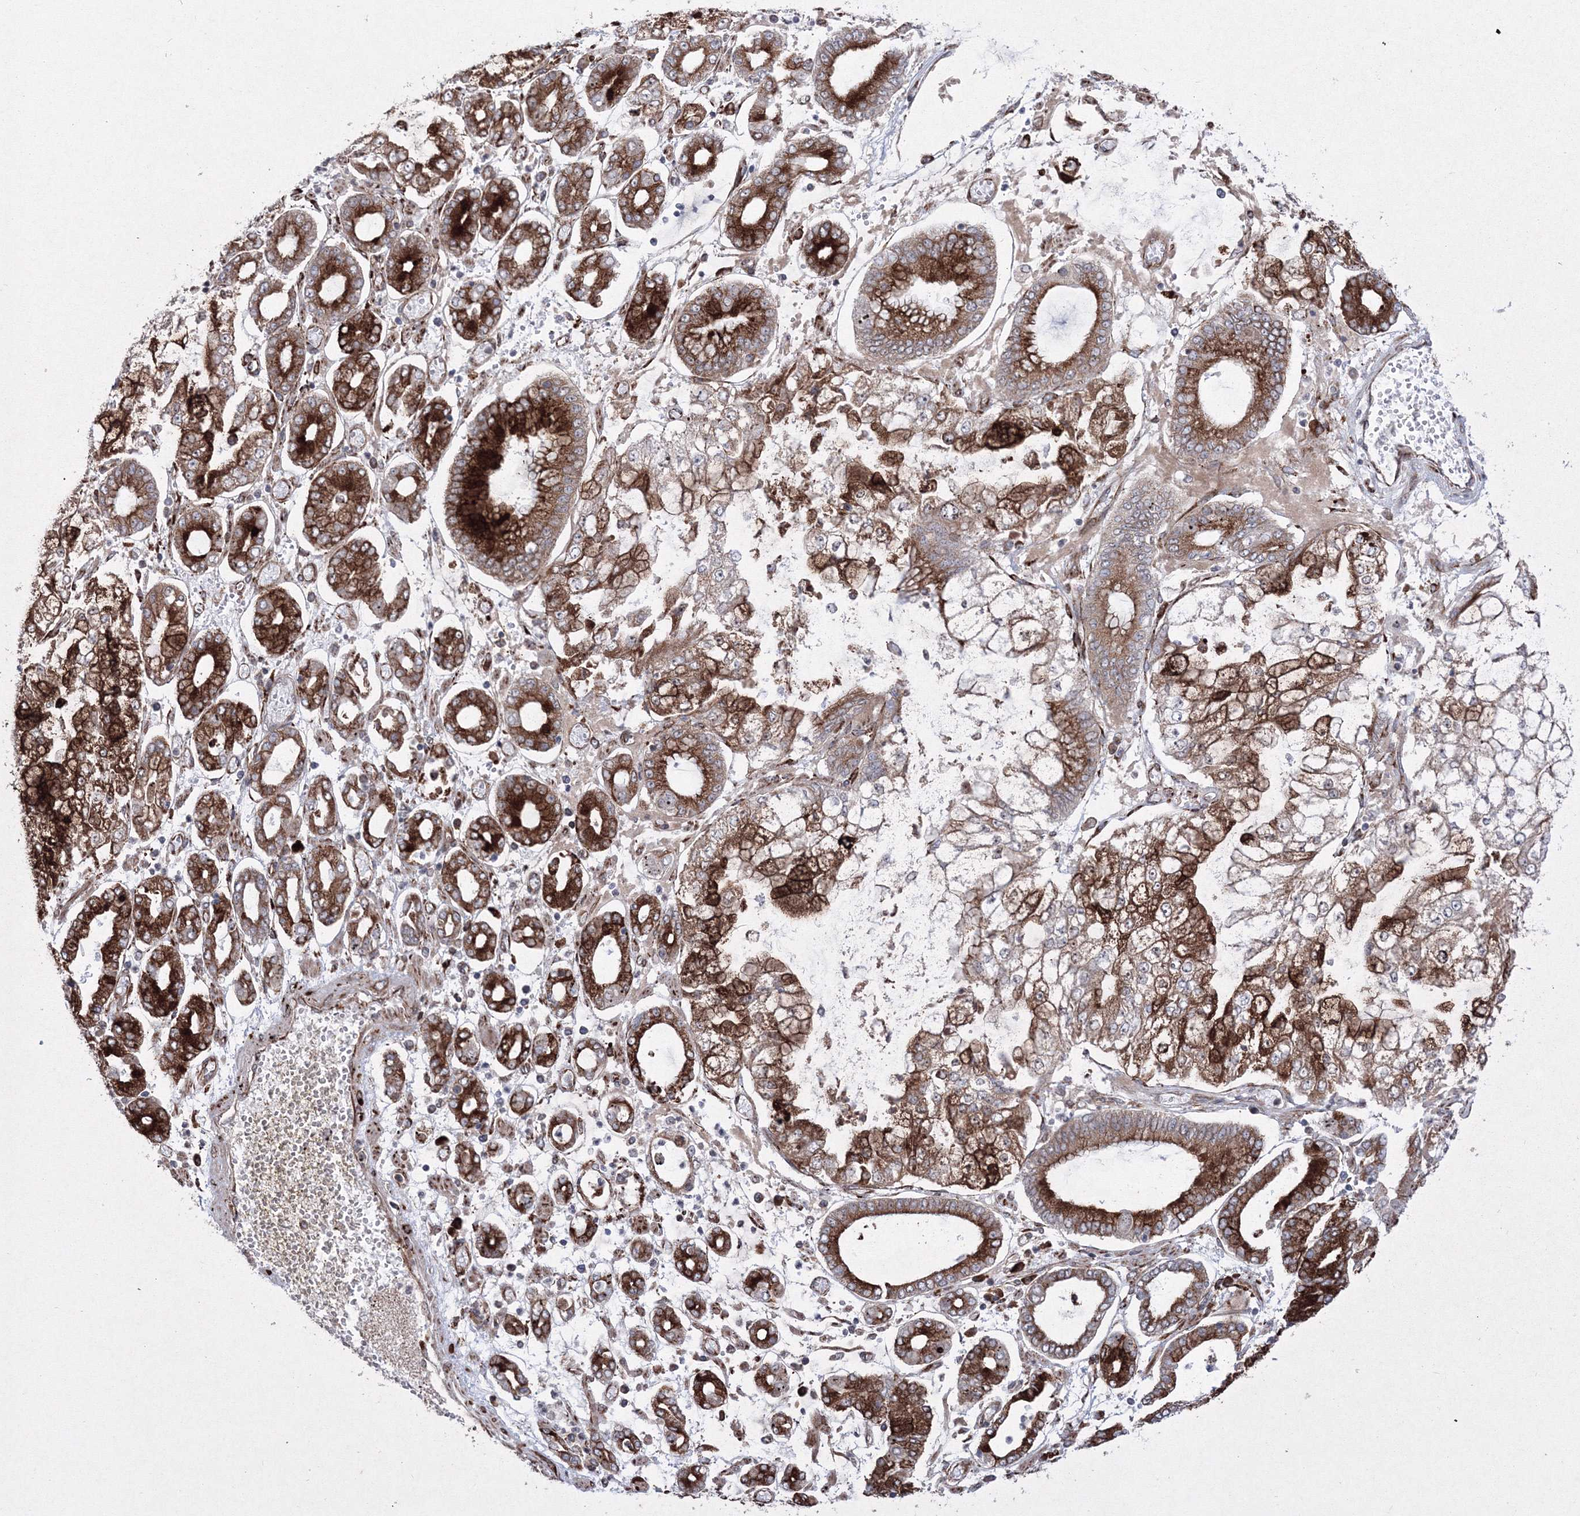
{"staining": {"intensity": "moderate", "quantity": ">75%", "location": "cytoplasmic/membranous"}, "tissue": "stomach cancer", "cell_type": "Tumor cells", "image_type": "cancer", "snomed": [{"axis": "morphology", "description": "Adenocarcinoma, NOS"}, {"axis": "topography", "description": "Stomach"}], "caption": "Moderate cytoplasmic/membranous positivity for a protein is identified in approximately >75% of tumor cells of stomach cancer using immunohistochemistry.", "gene": "EFCAB12", "patient": {"sex": "male", "age": 76}}